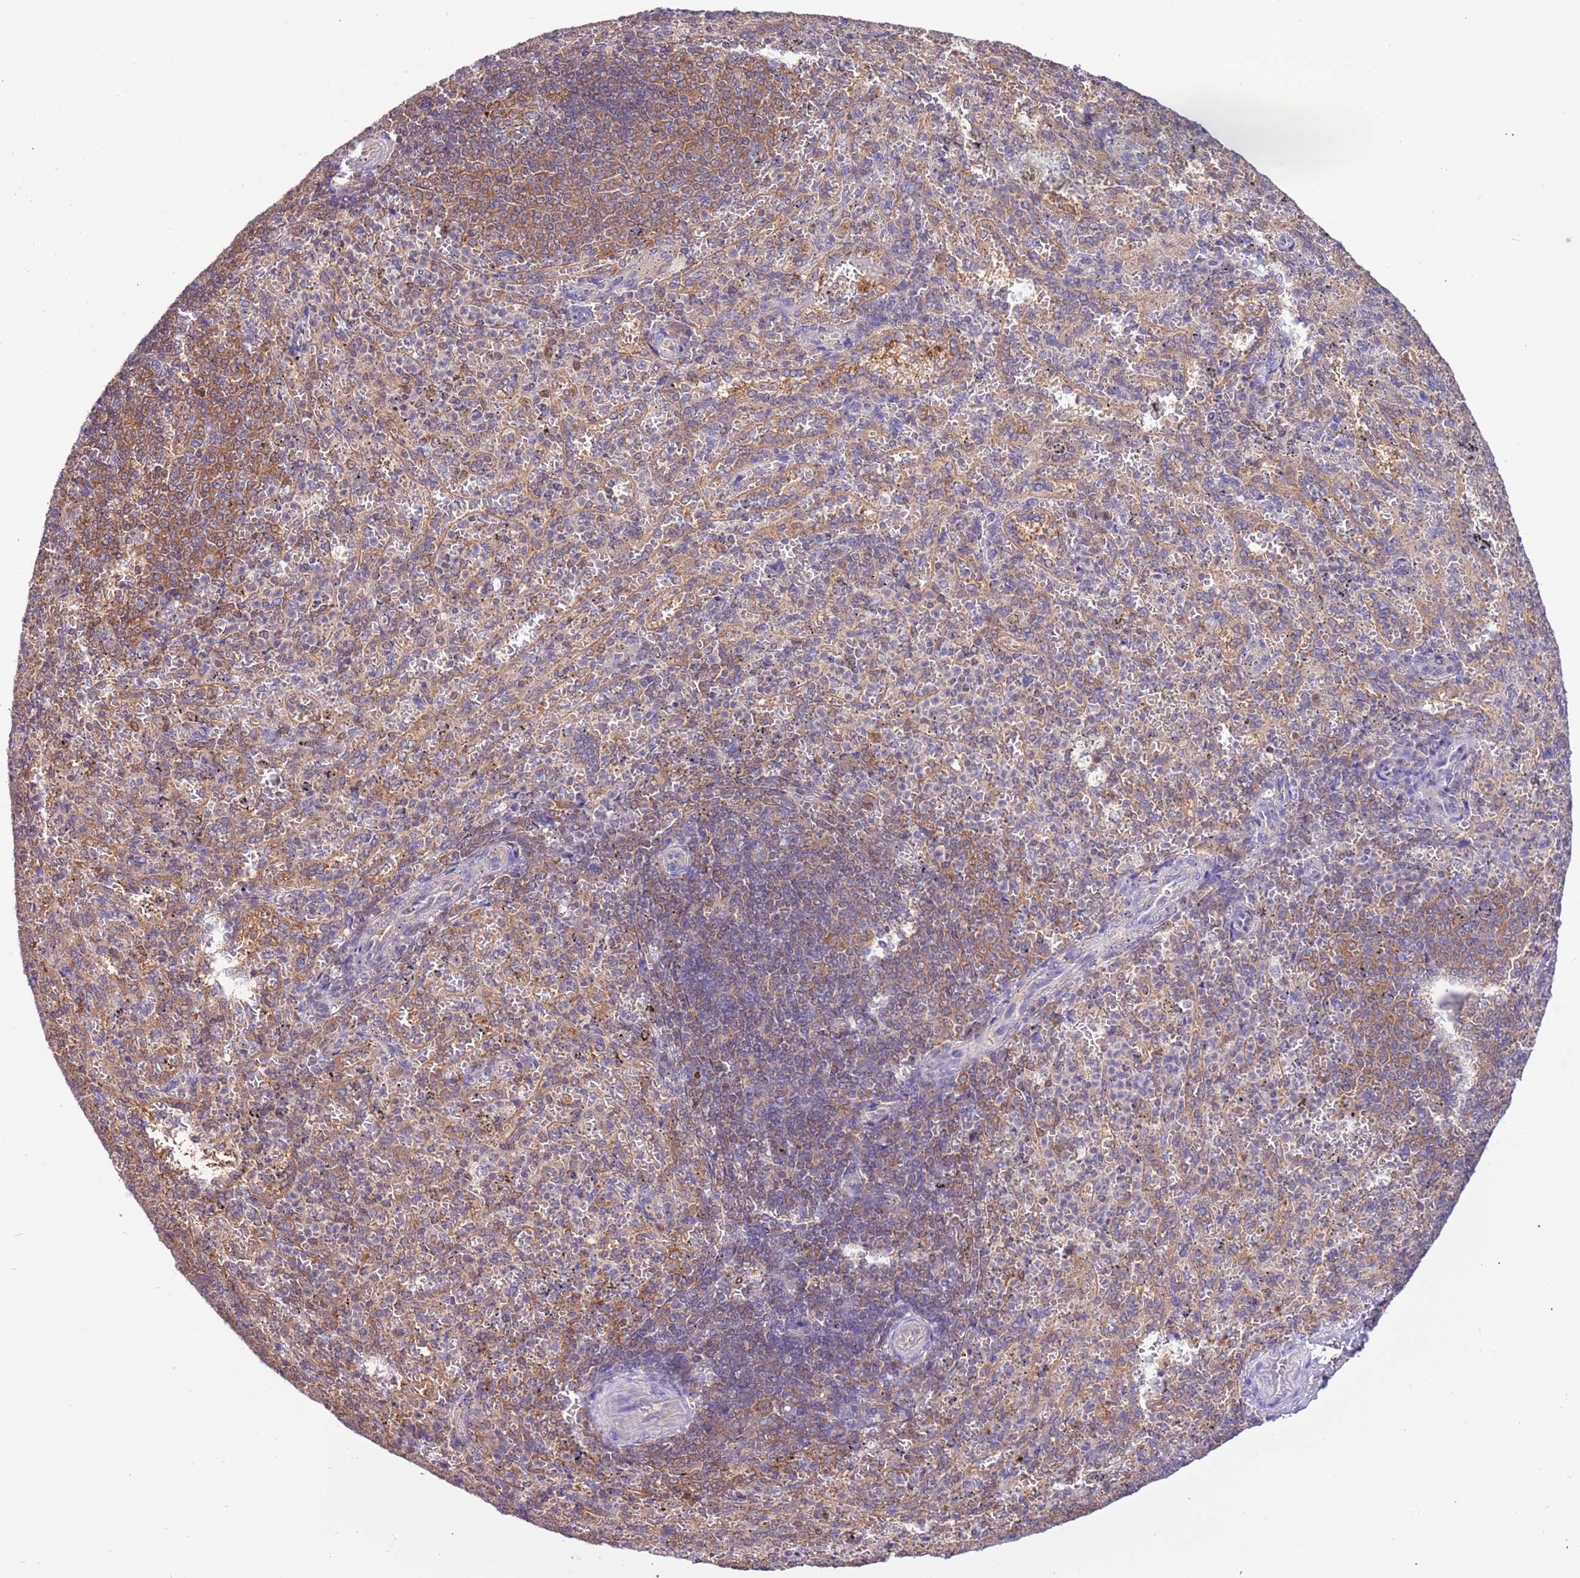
{"staining": {"intensity": "weak", "quantity": "<25%", "location": "cytoplasmic/membranous"}, "tissue": "spleen", "cell_type": "Cells in red pulp", "image_type": "normal", "snomed": [{"axis": "morphology", "description": "Normal tissue, NOS"}, {"axis": "topography", "description": "Spleen"}], "caption": "The IHC photomicrograph has no significant positivity in cells in red pulp of spleen.", "gene": "STIP1", "patient": {"sex": "female", "age": 21}}